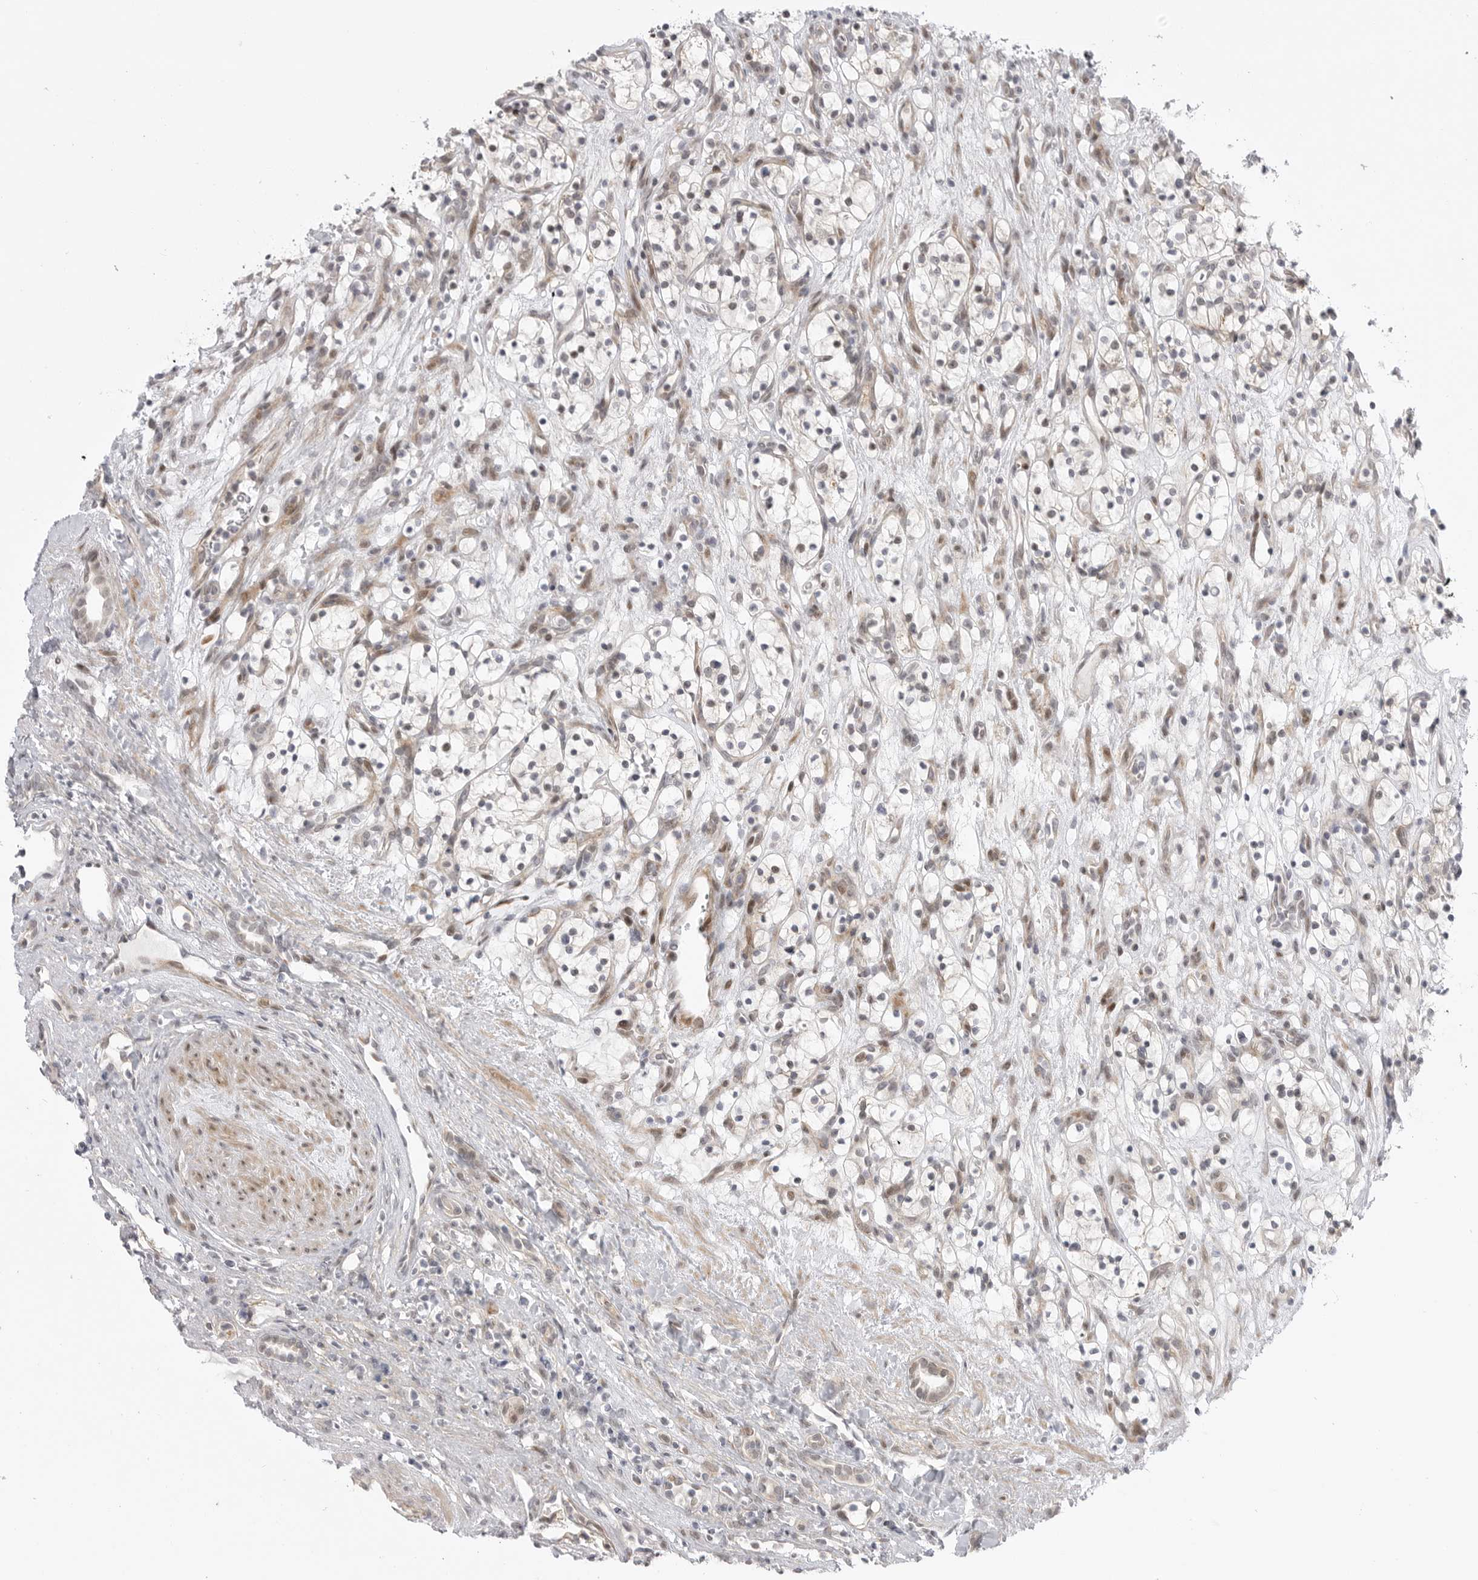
{"staining": {"intensity": "weak", "quantity": "<25%", "location": "nuclear"}, "tissue": "renal cancer", "cell_type": "Tumor cells", "image_type": "cancer", "snomed": [{"axis": "morphology", "description": "Adenocarcinoma, NOS"}, {"axis": "topography", "description": "Kidney"}], "caption": "The photomicrograph reveals no staining of tumor cells in renal cancer (adenocarcinoma).", "gene": "GGT6", "patient": {"sex": "female", "age": 57}}